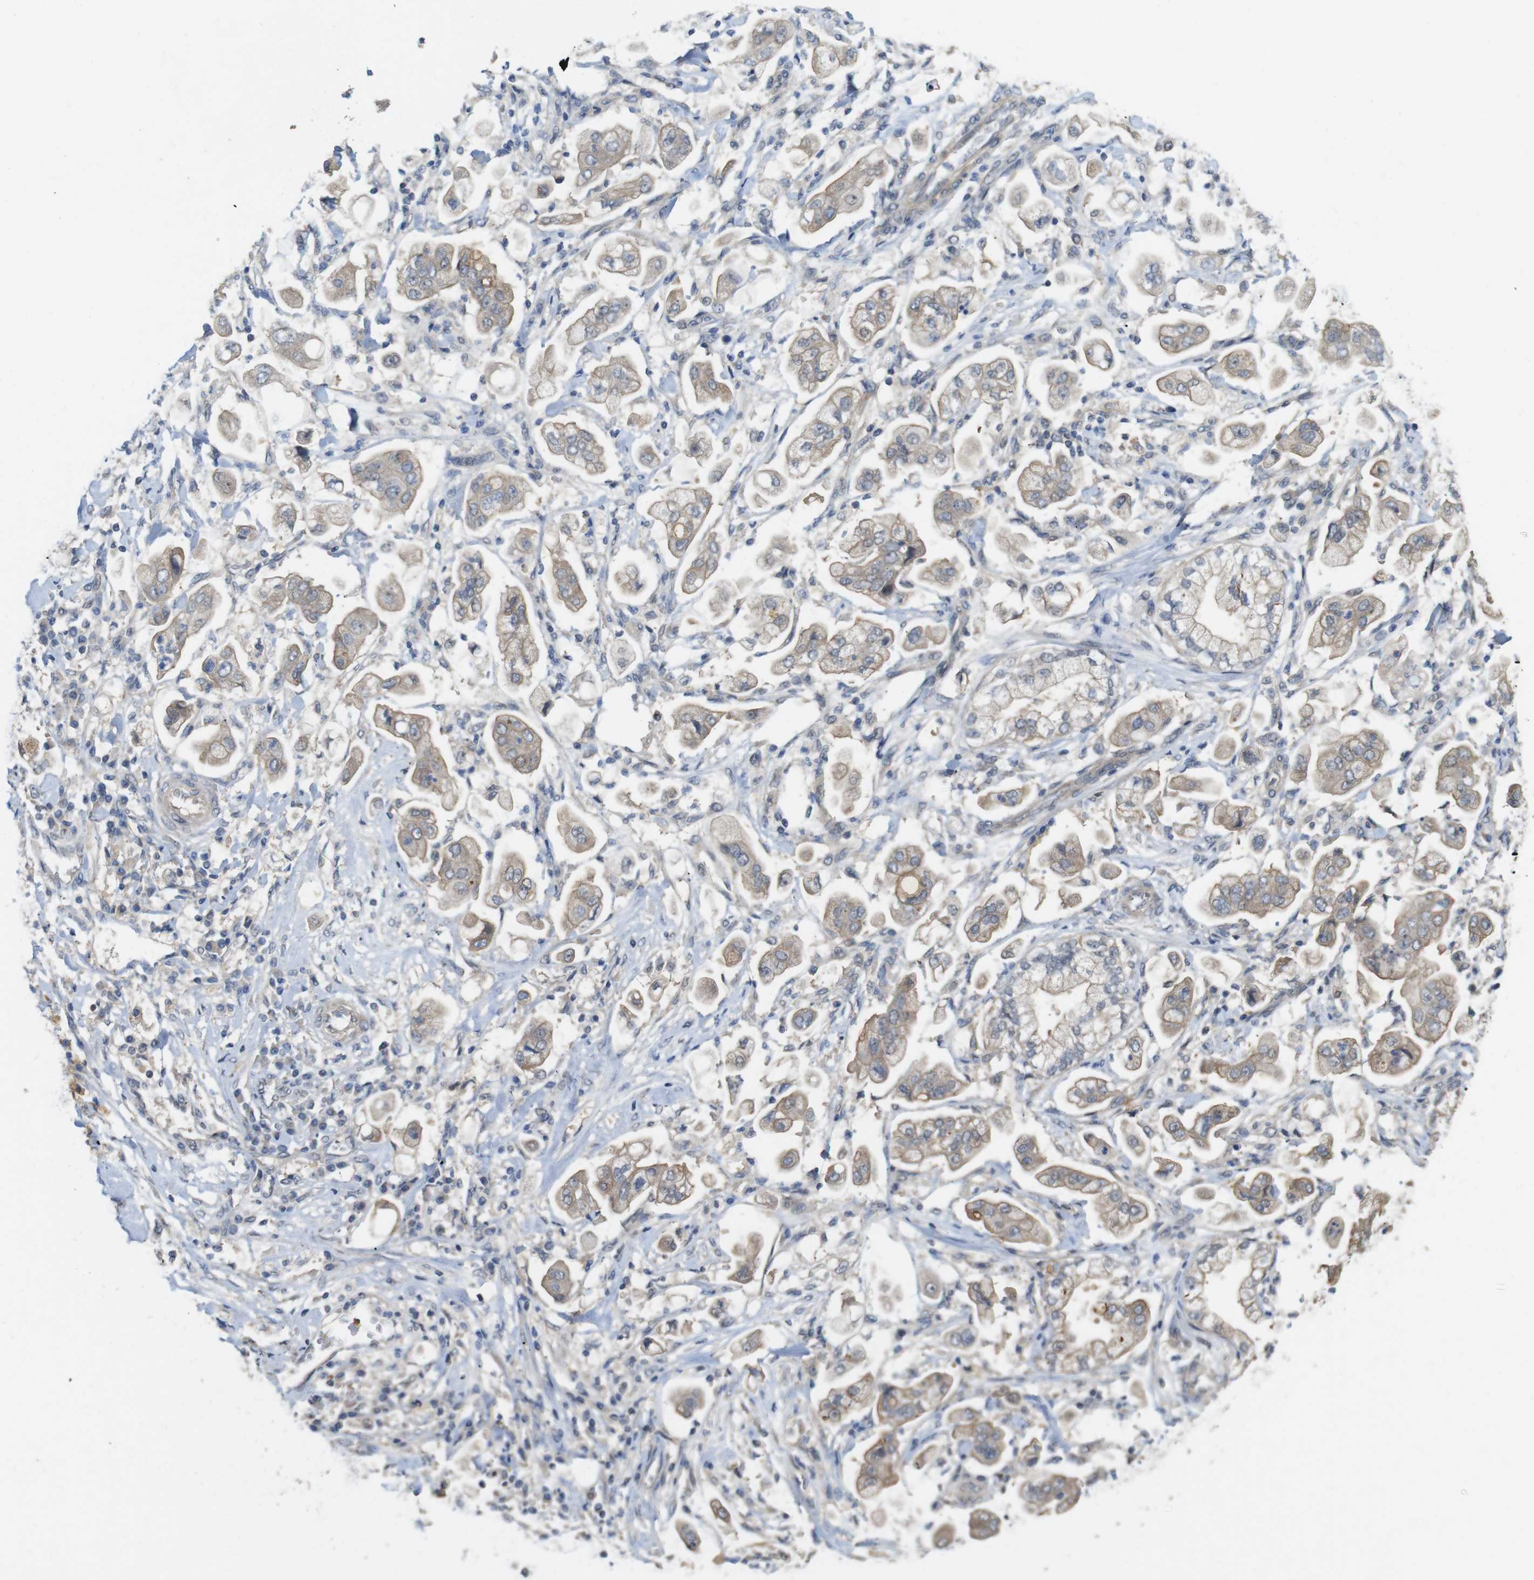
{"staining": {"intensity": "moderate", "quantity": ">75%", "location": "cytoplasmic/membranous"}, "tissue": "stomach cancer", "cell_type": "Tumor cells", "image_type": "cancer", "snomed": [{"axis": "morphology", "description": "Adenocarcinoma, NOS"}, {"axis": "topography", "description": "Stomach"}], "caption": "Brown immunohistochemical staining in human stomach adenocarcinoma exhibits moderate cytoplasmic/membranous staining in approximately >75% of tumor cells.", "gene": "CDC34", "patient": {"sex": "male", "age": 62}}